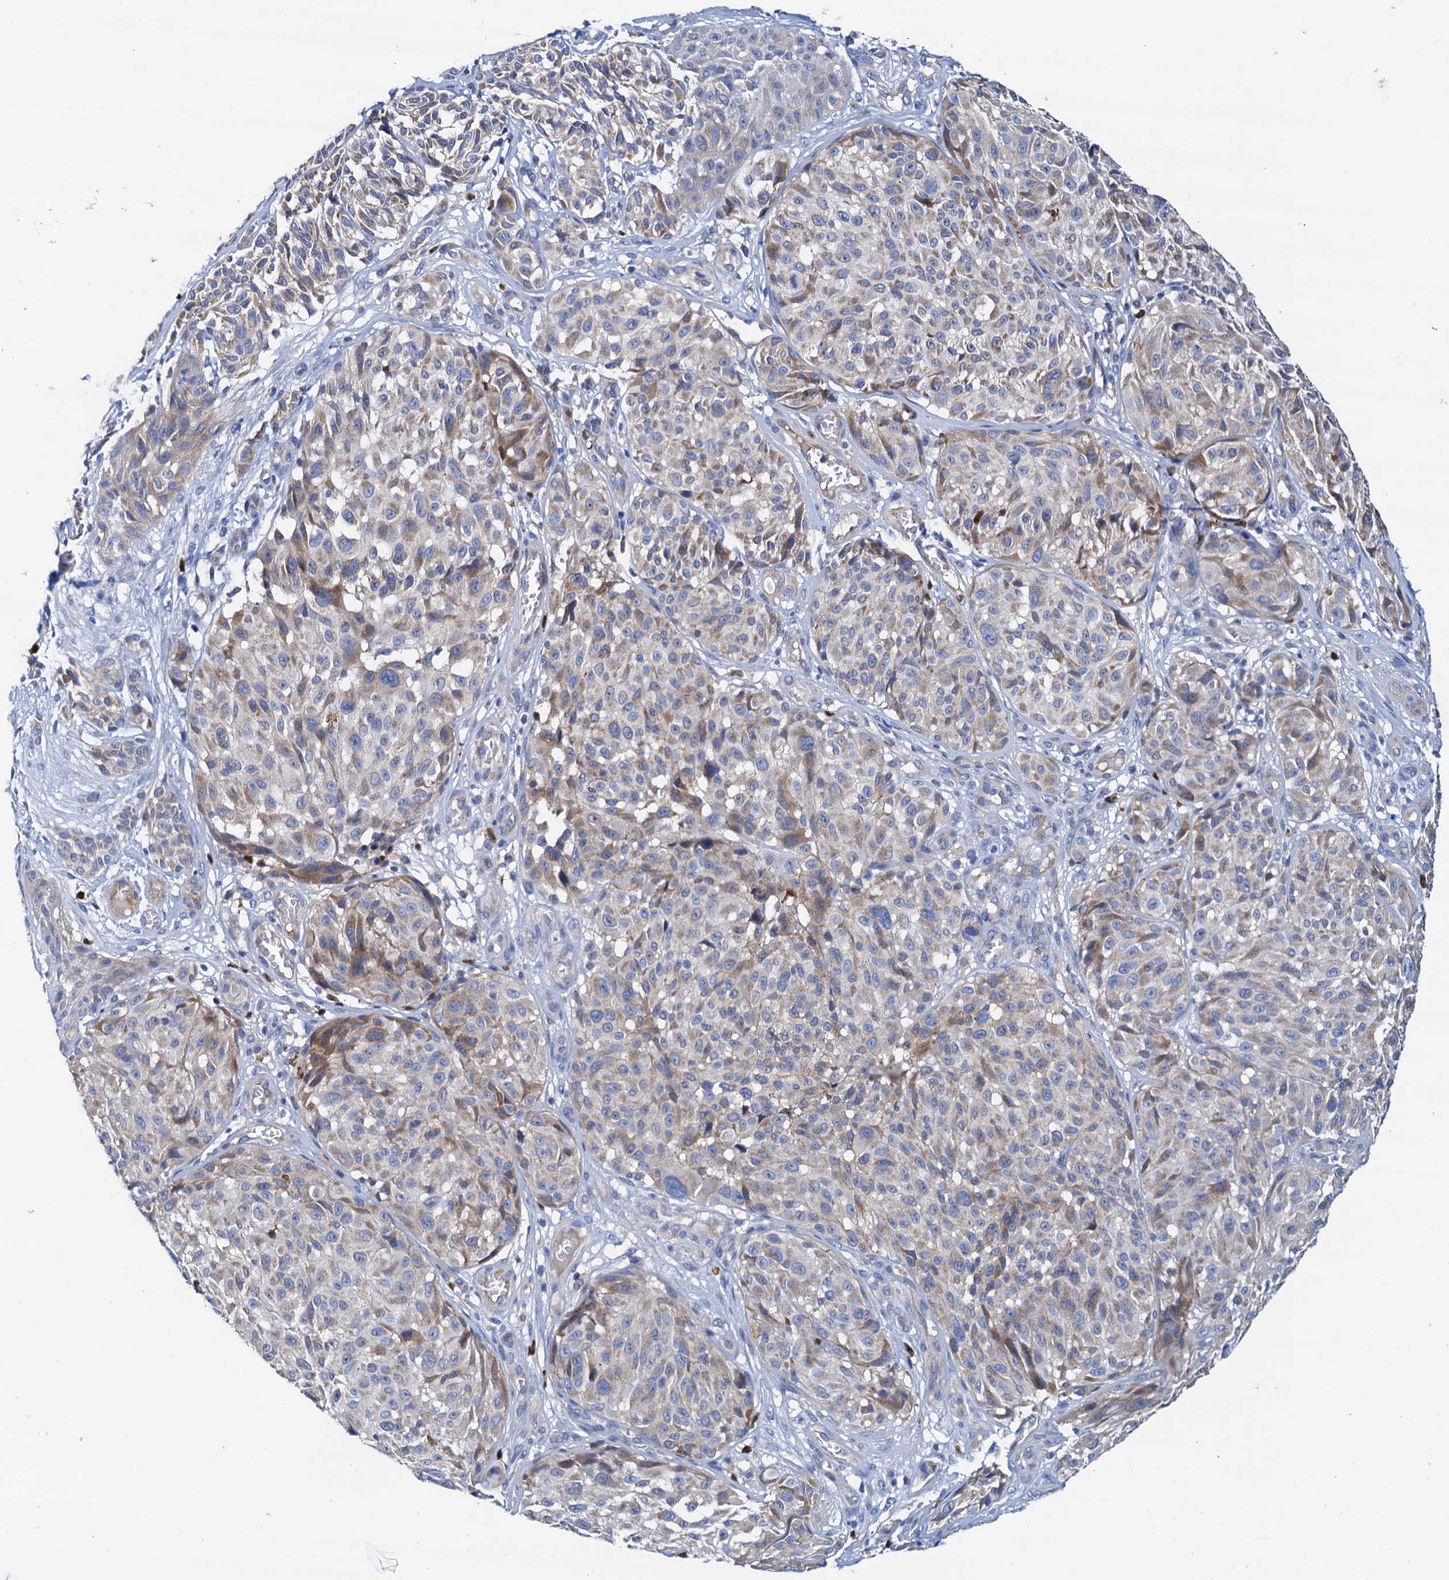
{"staining": {"intensity": "moderate", "quantity": "<25%", "location": "cytoplasmic/membranous"}, "tissue": "melanoma", "cell_type": "Tumor cells", "image_type": "cancer", "snomed": [{"axis": "morphology", "description": "Malignant melanoma, NOS"}, {"axis": "topography", "description": "Skin"}], "caption": "This photomicrograph exhibits immunohistochemistry (IHC) staining of human melanoma, with low moderate cytoplasmic/membranous expression in approximately <25% of tumor cells.", "gene": "RASSF9", "patient": {"sex": "male", "age": 83}}